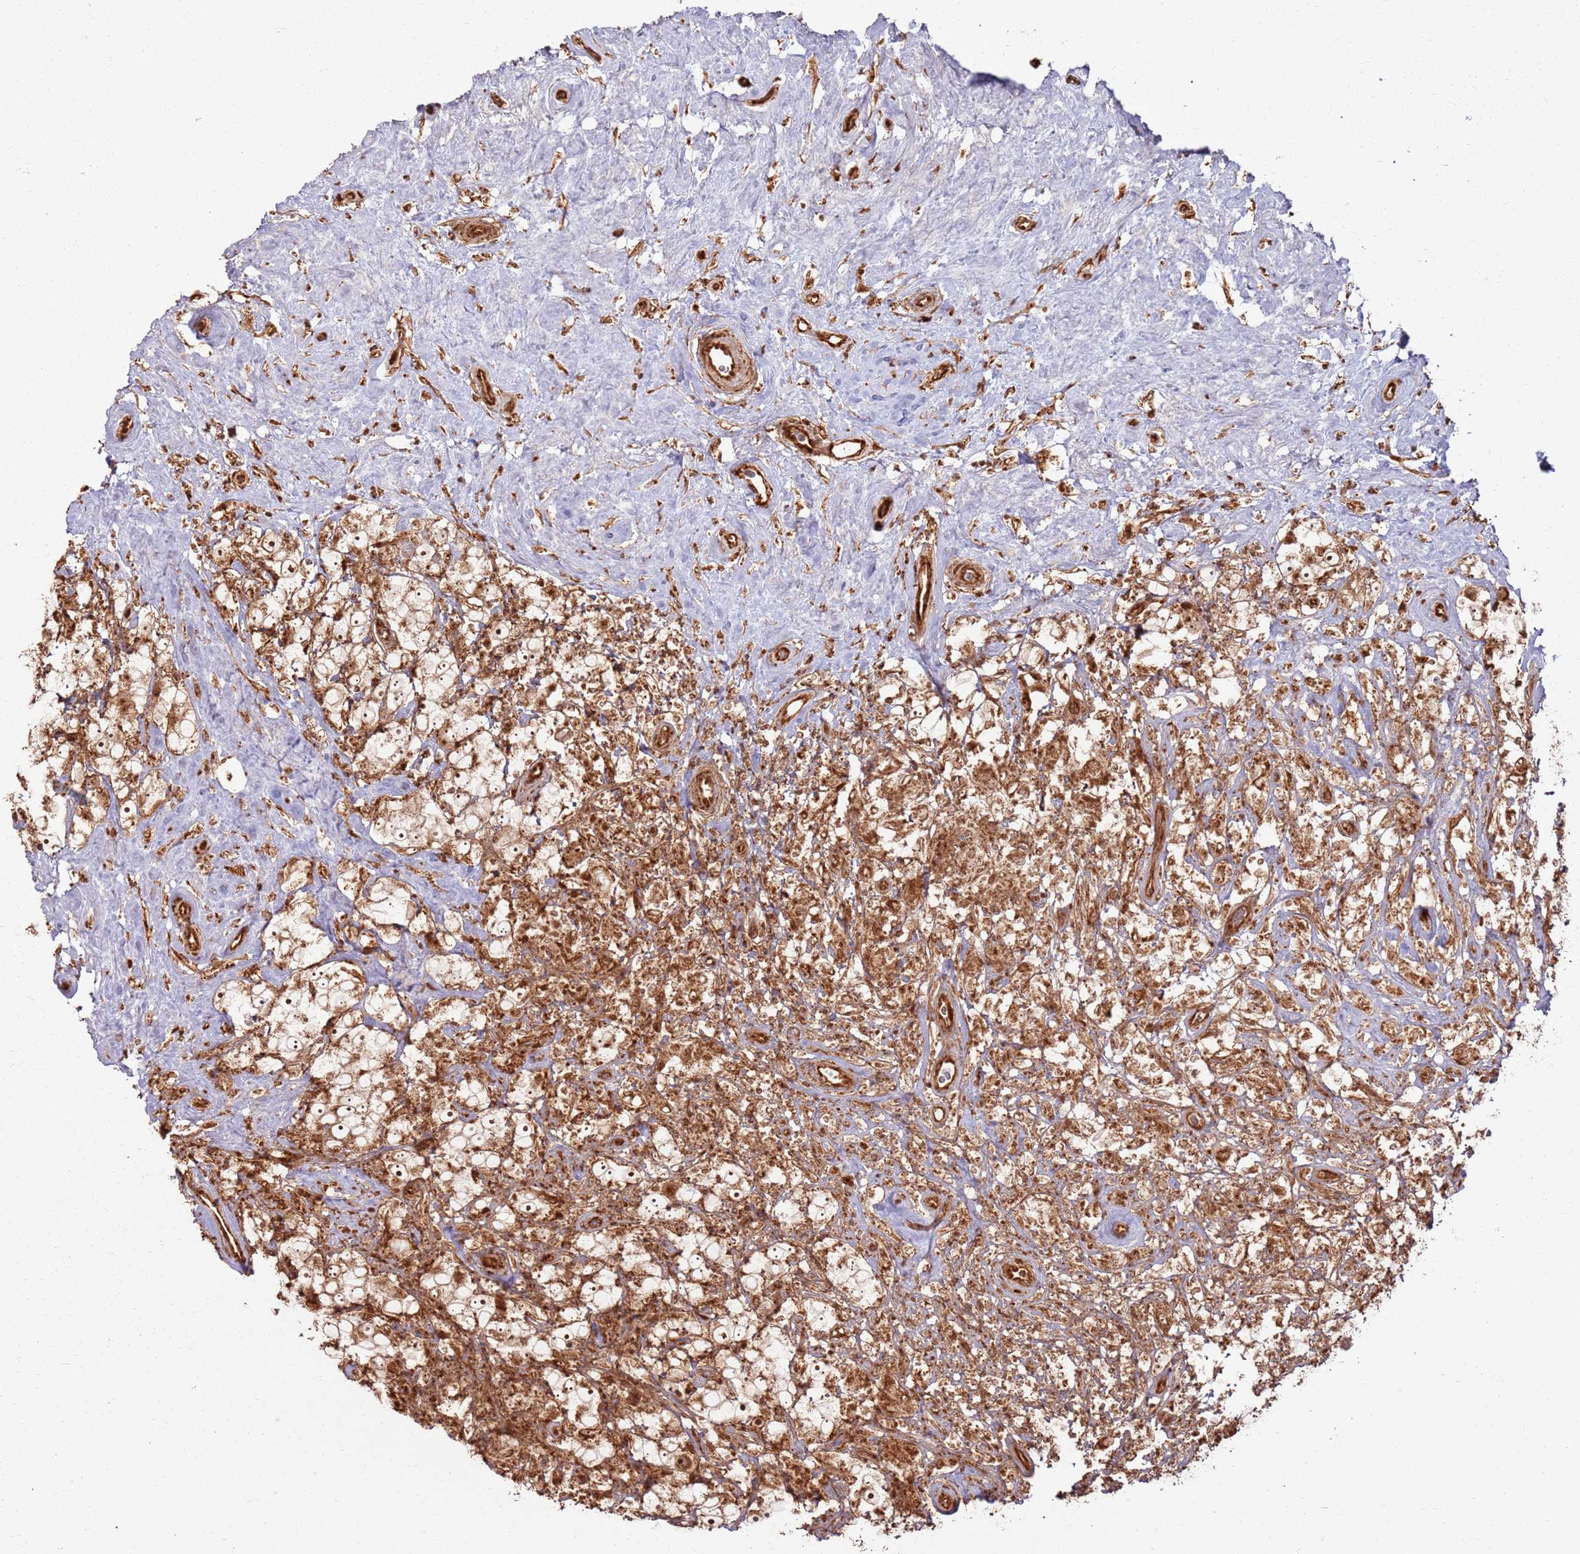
{"staining": {"intensity": "strong", "quantity": ">75%", "location": "cytoplasmic/membranous,nuclear"}, "tissue": "testis cancer", "cell_type": "Tumor cells", "image_type": "cancer", "snomed": [{"axis": "morphology", "description": "Seminoma, NOS"}, {"axis": "topography", "description": "Testis"}], "caption": "Testis cancer stained with immunohistochemistry exhibits strong cytoplasmic/membranous and nuclear staining in approximately >75% of tumor cells. Using DAB (3,3'-diaminobenzidine) (brown) and hematoxylin (blue) stains, captured at high magnification using brightfield microscopy.", "gene": "TBC1D13", "patient": {"sex": "male", "age": 49}}